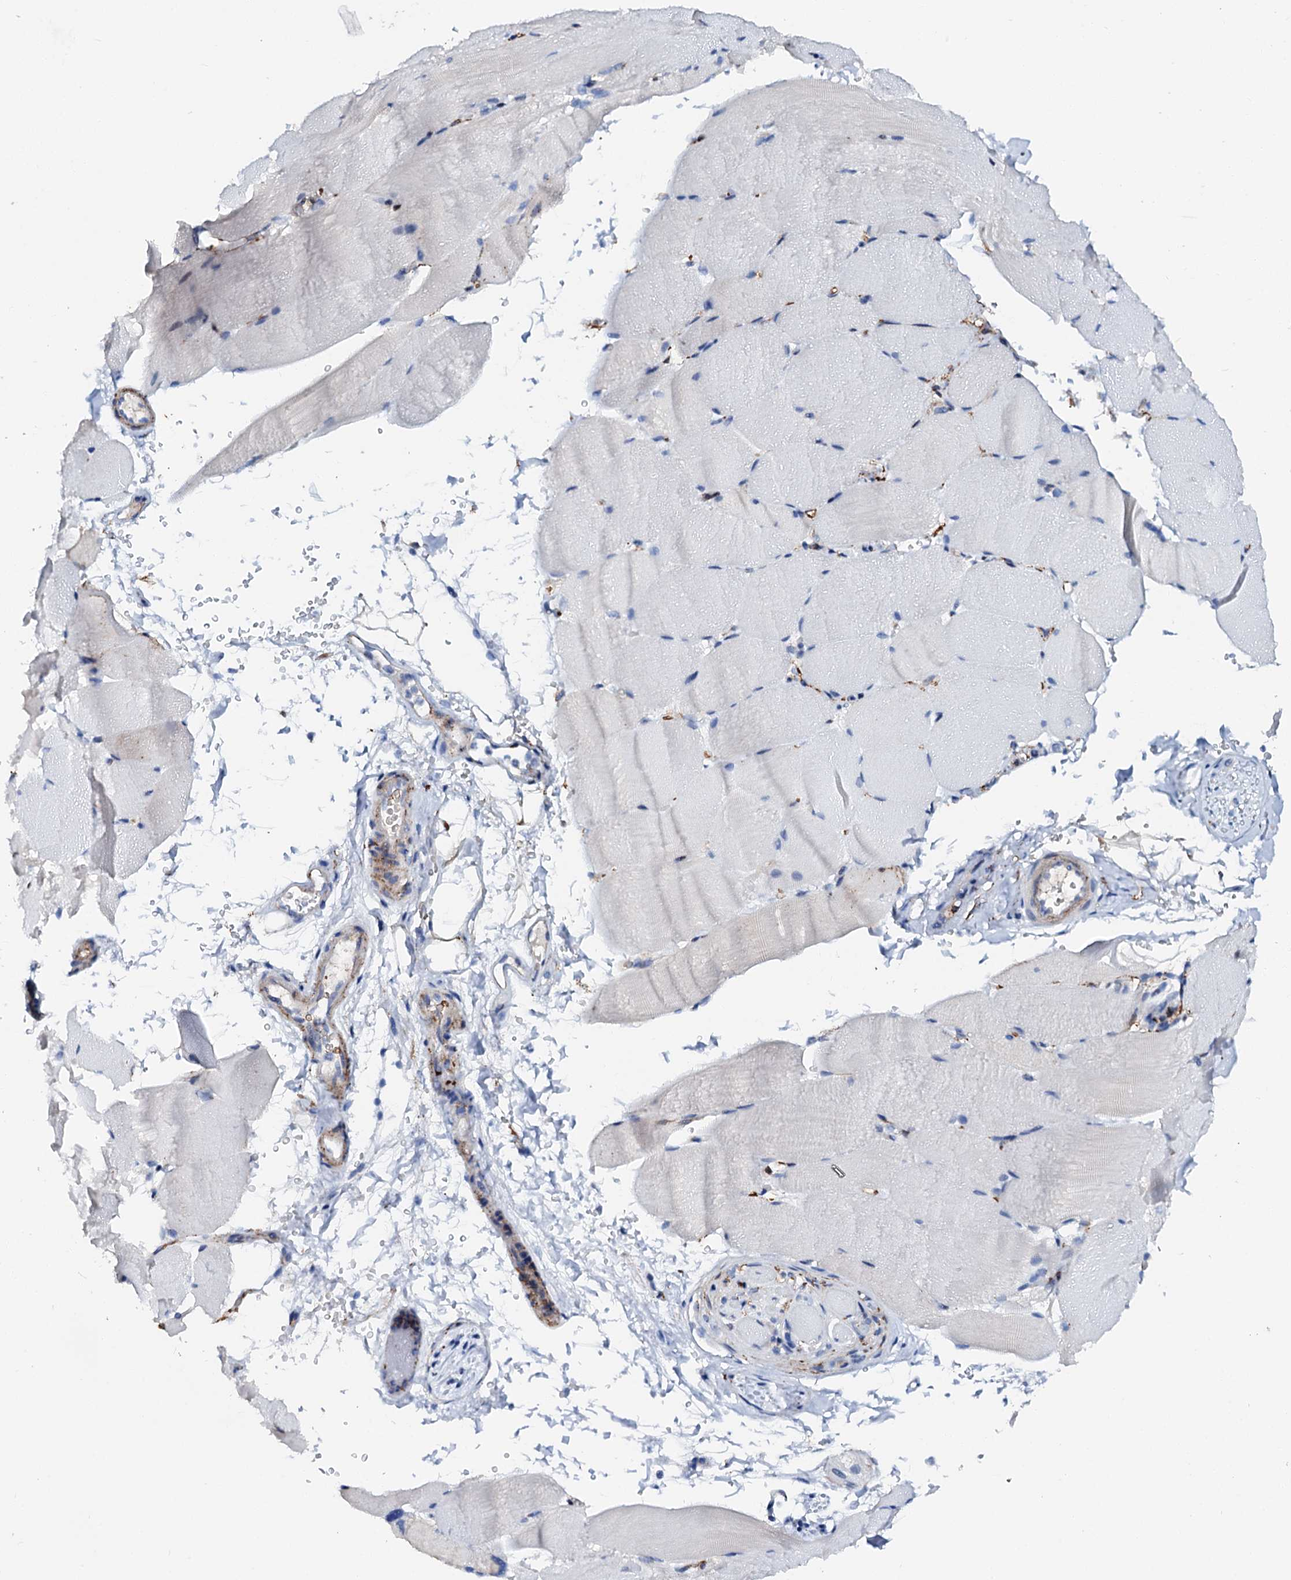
{"staining": {"intensity": "negative", "quantity": "none", "location": "none"}, "tissue": "skeletal muscle", "cell_type": "Myocytes", "image_type": "normal", "snomed": [{"axis": "morphology", "description": "Normal tissue, NOS"}, {"axis": "topography", "description": "Skeletal muscle"}, {"axis": "topography", "description": "Parathyroid gland"}], "caption": "This photomicrograph is of unremarkable skeletal muscle stained with IHC to label a protein in brown with the nuclei are counter-stained blue. There is no staining in myocytes.", "gene": "MED13L", "patient": {"sex": "female", "age": 37}}